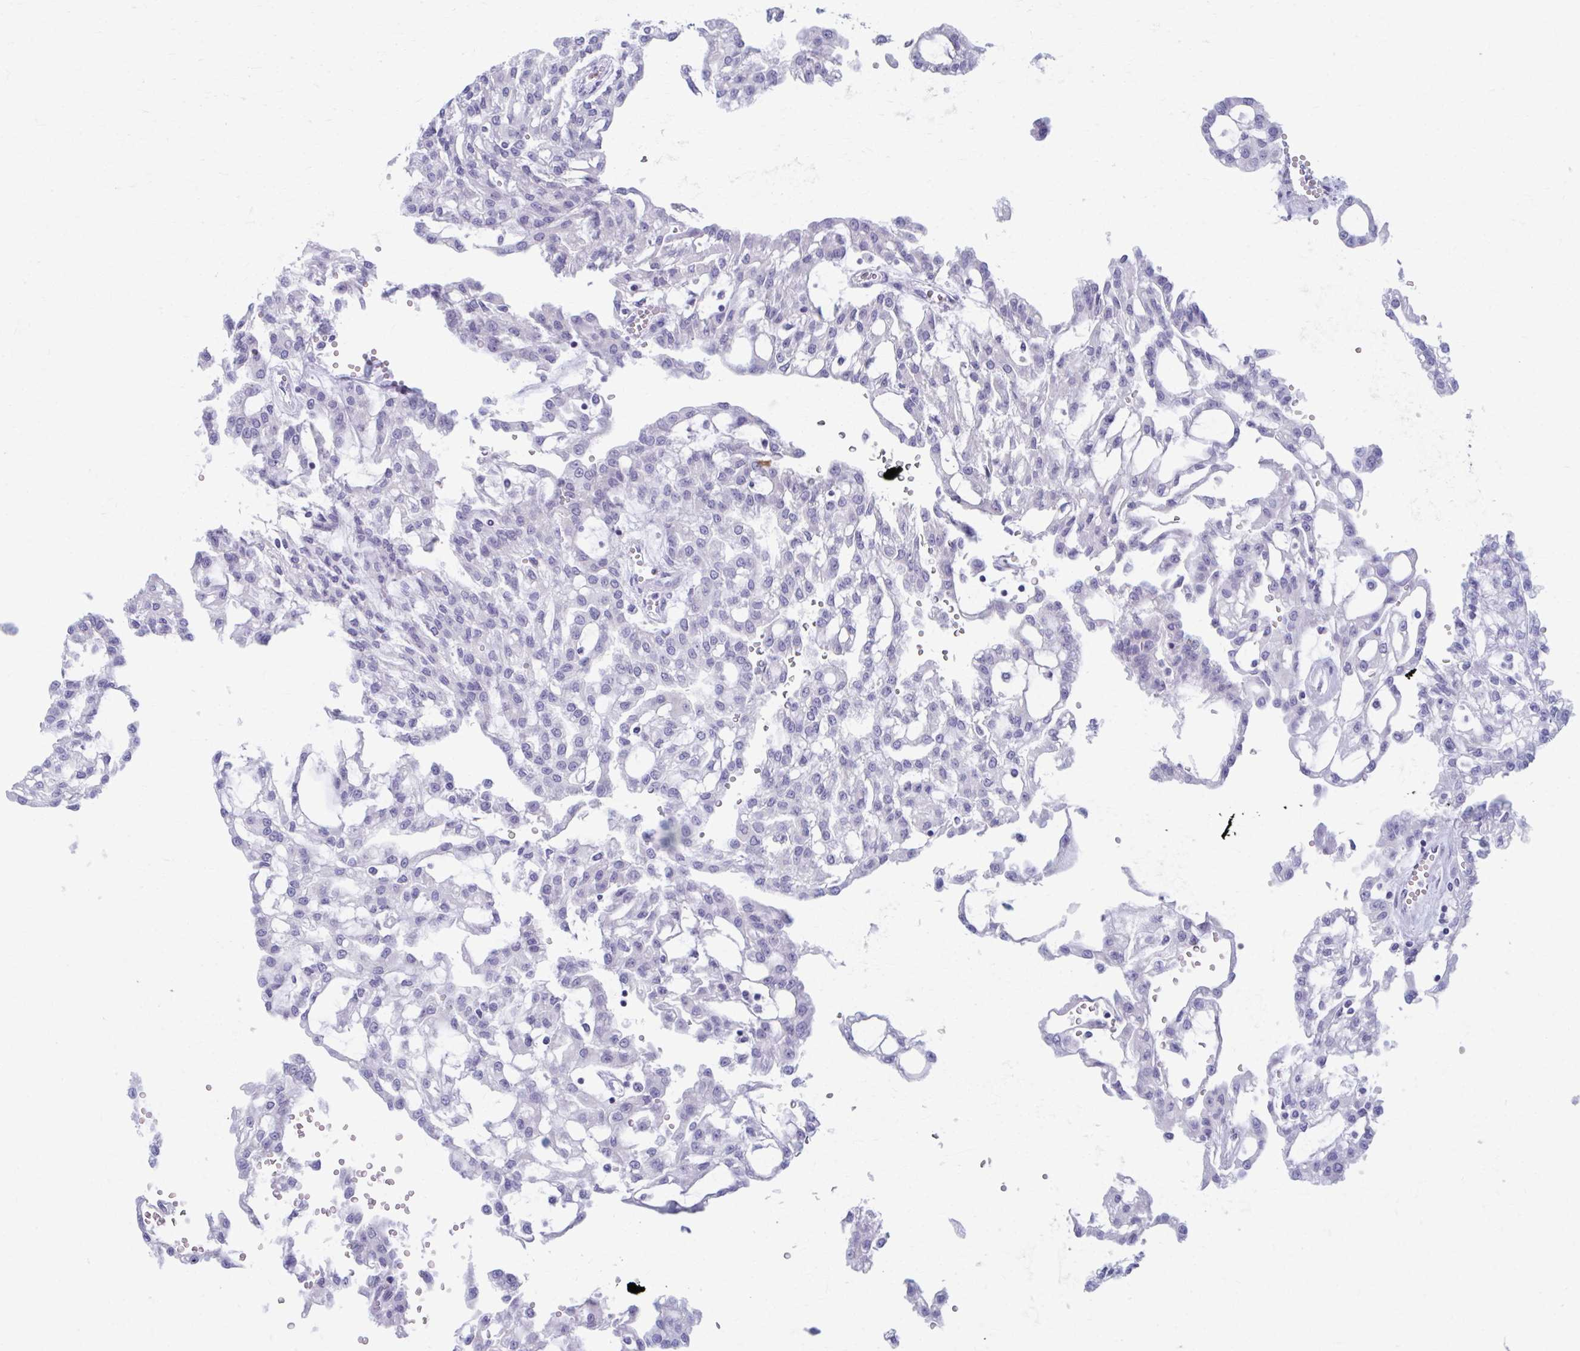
{"staining": {"intensity": "negative", "quantity": "none", "location": "none"}, "tissue": "renal cancer", "cell_type": "Tumor cells", "image_type": "cancer", "snomed": [{"axis": "morphology", "description": "Adenocarcinoma, NOS"}, {"axis": "topography", "description": "Kidney"}], "caption": "DAB (3,3'-diaminobenzidine) immunohistochemical staining of human renal cancer exhibits no significant staining in tumor cells.", "gene": "CCDC105", "patient": {"sex": "male", "age": 63}}